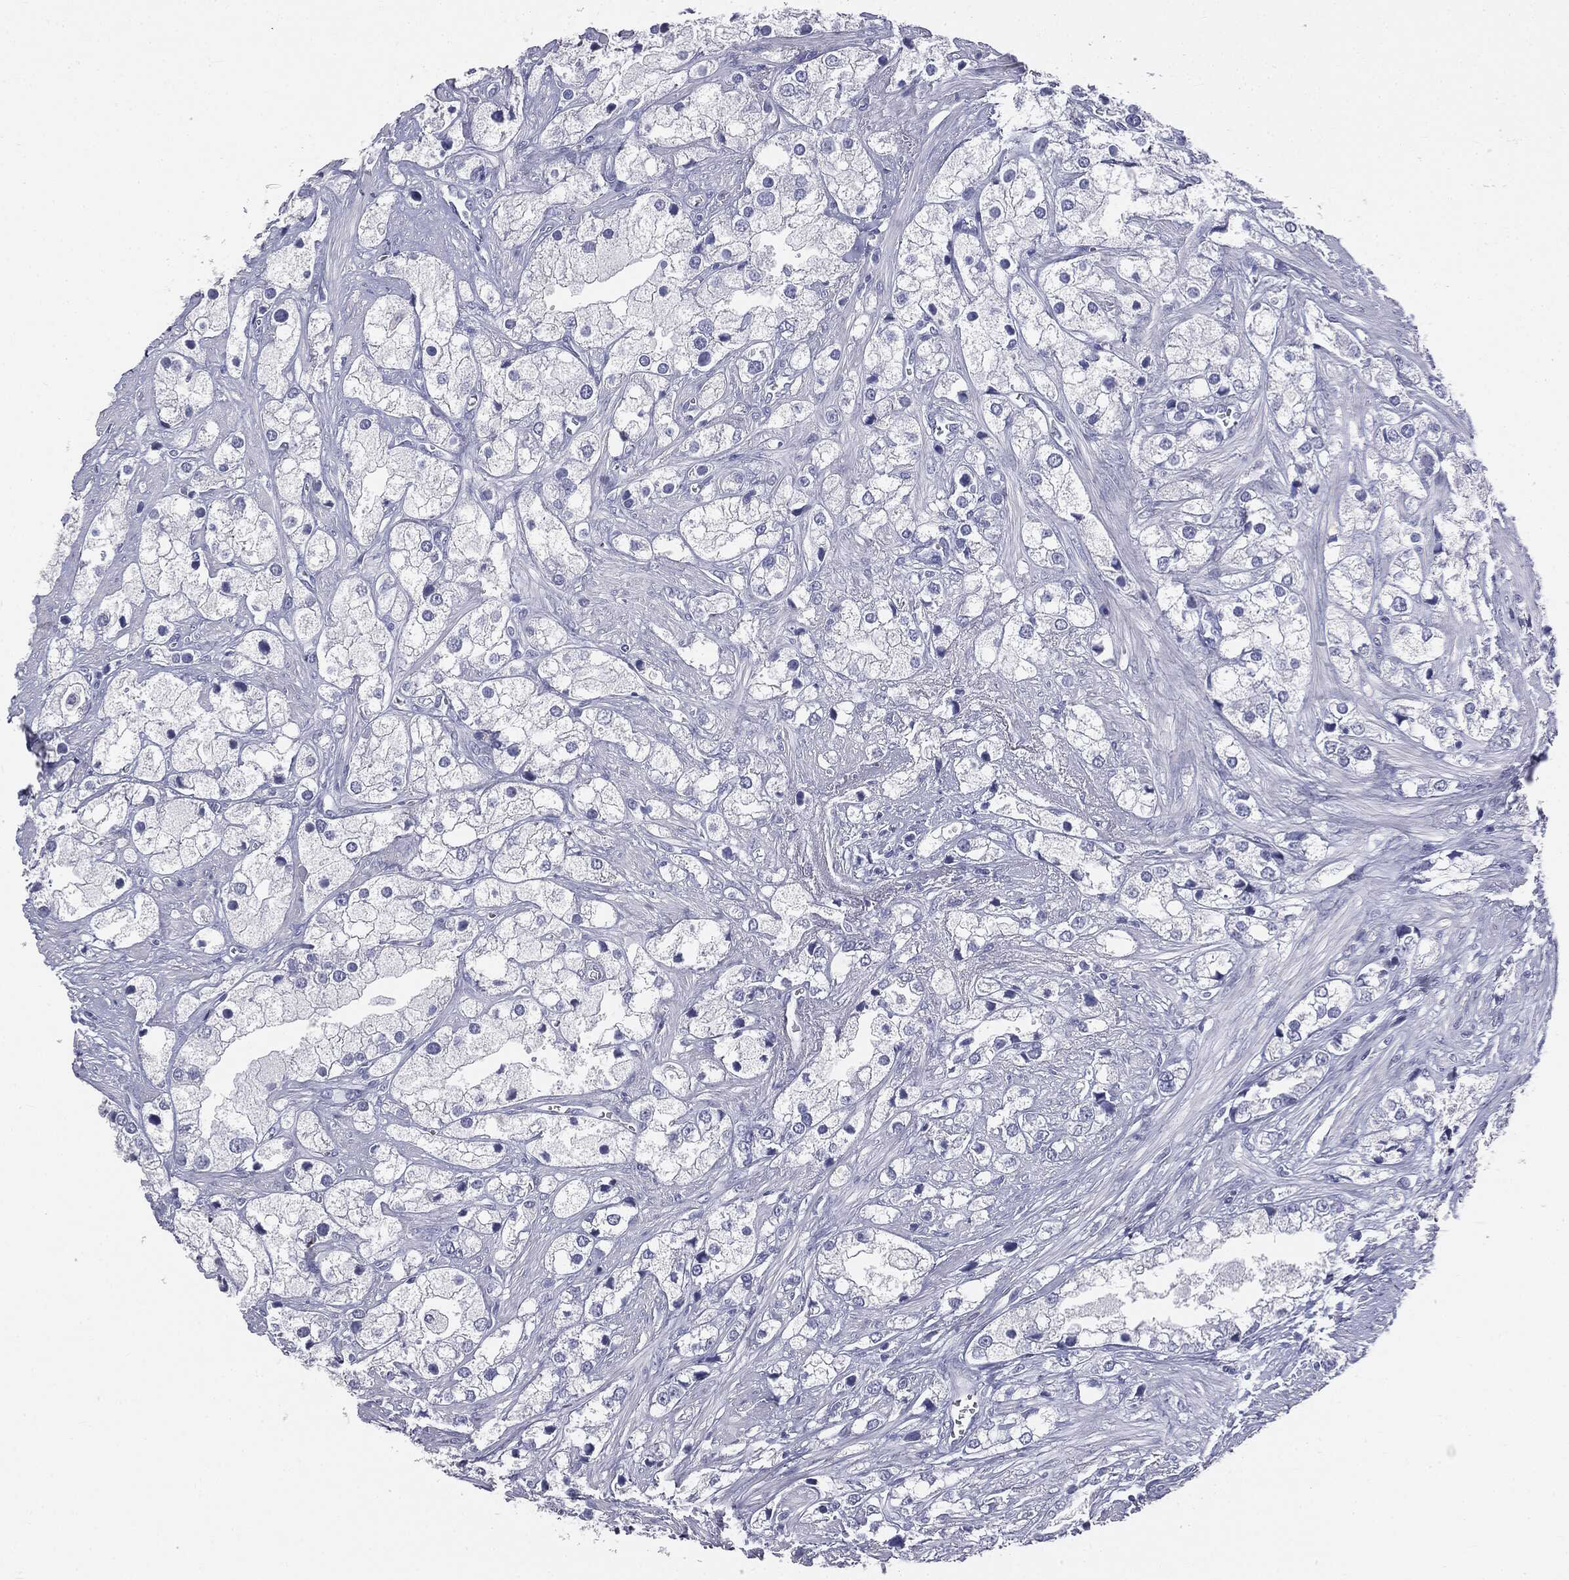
{"staining": {"intensity": "negative", "quantity": "none", "location": "none"}, "tissue": "prostate cancer", "cell_type": "Tumor cells", "image_type": "cancer", "snomed": [{"axis": "morphology", "description": "Adenocarcinoma, NOS"}, {"axis": "topography", "description": "Prostate and seminal vesicle, NOS"}, {"axis": "topography", "description": "Prostate"}], "caption": "Tumor cells are negative for brown protein staining in adenocarcinoma (prostate).", "gene": "AFP", "patient": {"sex": "male", "age": 79}}